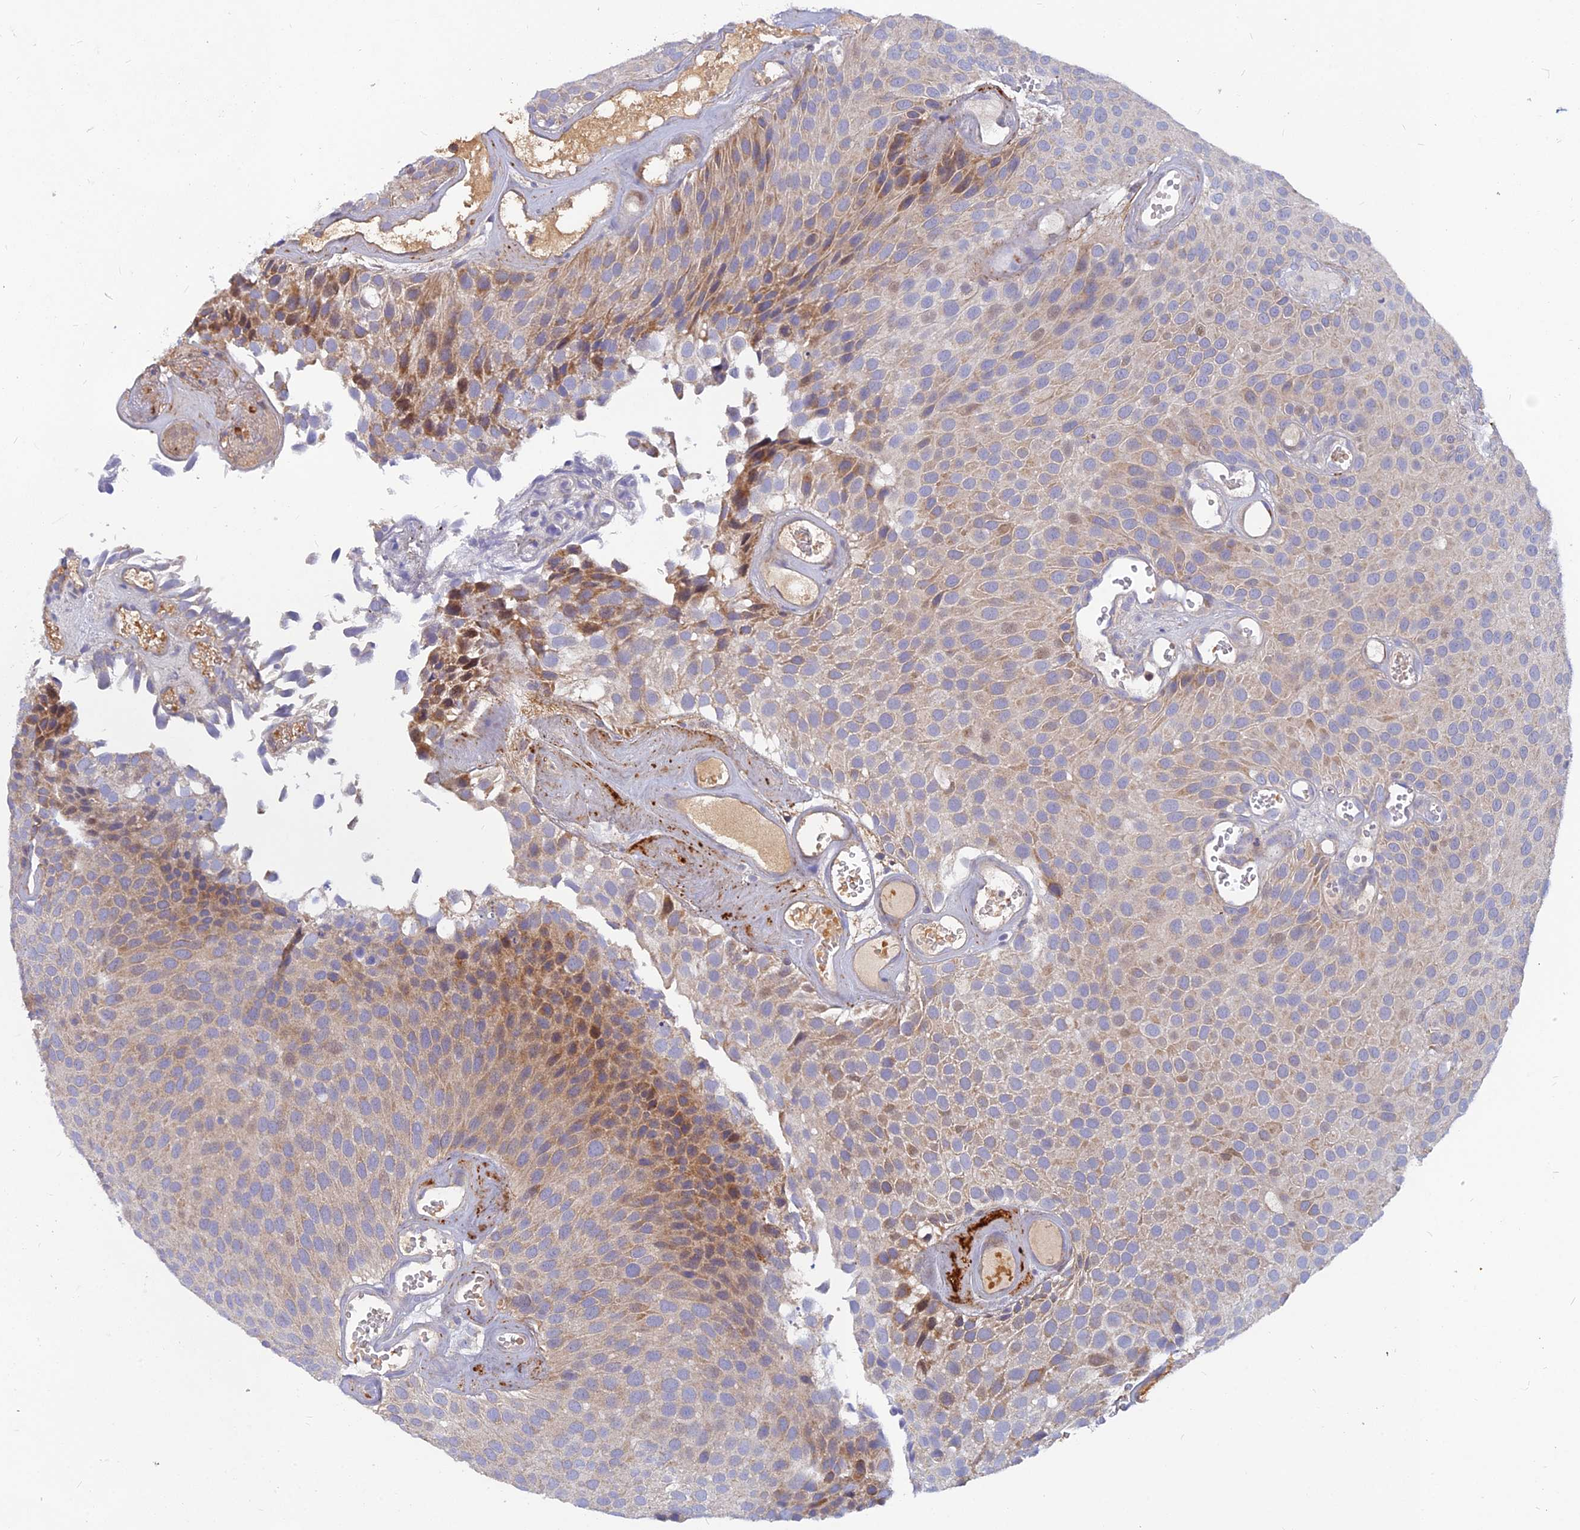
{"staining": {"intensity": "moderate", "quantity": "25%-75%", "location": "cytoplasmic/membranous"}, "tissue": "urothelial cancer", "cell_type": "Tumor cells", "image_type": "cancer", "snomed": [{"axis": "morphology", "description": "Urothelial carcinoma, Low grade"}, {"axis": "topography", "description": "Urinary bladder"}], "caption": "Urothelial cancer tissue reveals moderate cytoplasmic/membranous expression in approximately 25%-75% of tumor cells", "gene": "CACNA1B", "patient": {"sex": "male", "age": 89}}